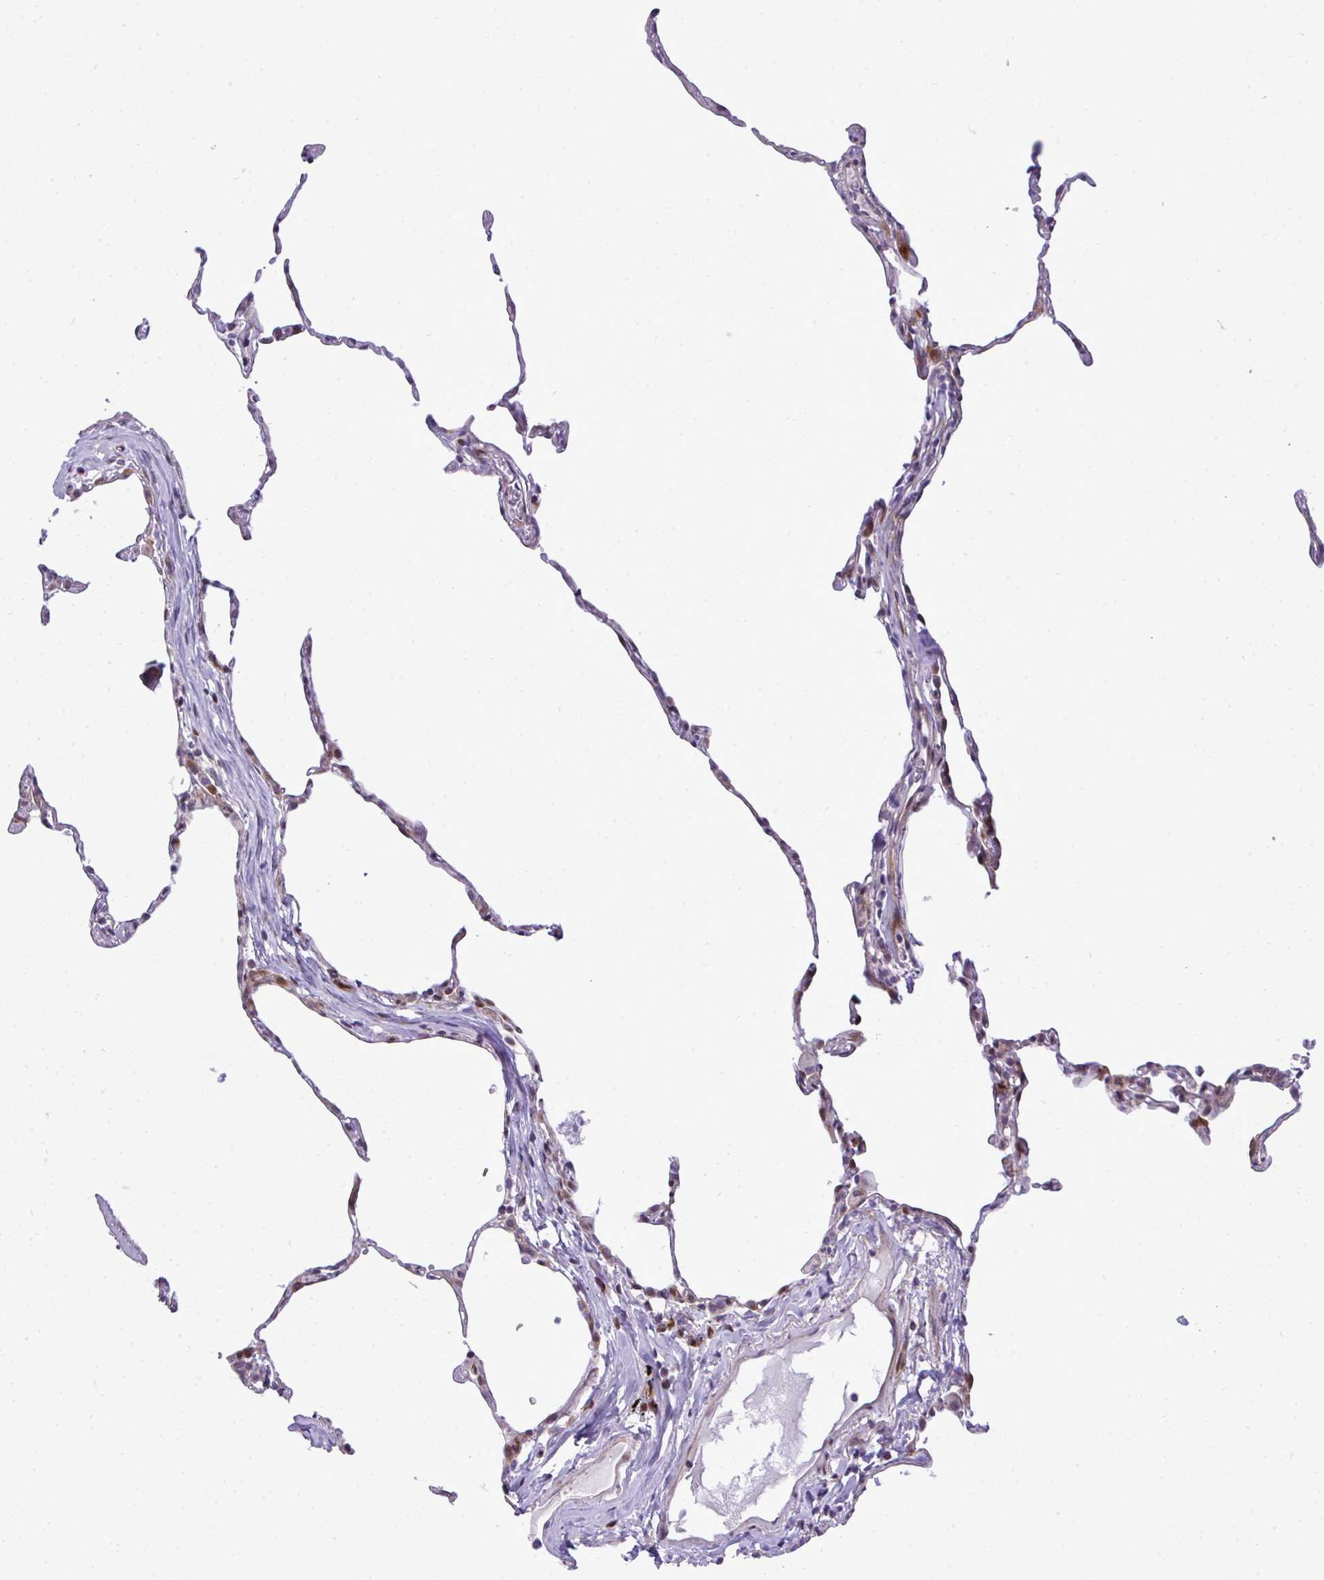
{"staining": {"intensity": "moderate", "quantity": "<25%", "location": "cytoplasmic/membranous,nuclear"}, "tissue": "lung", "cell_type": "Alveolar cells", "image_type": "normal", "snomed": [{"axis": "morphology", "description": "Normal tissue, NOS"}, {"axis": "topography", "description": "Lung"}], "caption": "High-power microscopy captured an IHC micrograph of normal lung, revealing moderate cytoplasmic/membranous,nuclear staining in about <25% of alveolar cells. Immunohistochemistry (ihc) stains the protein in brown and the nuclei are stained blue.", "gene": "CASTOR2", "patient": {"sex": "female", "age": 57}}